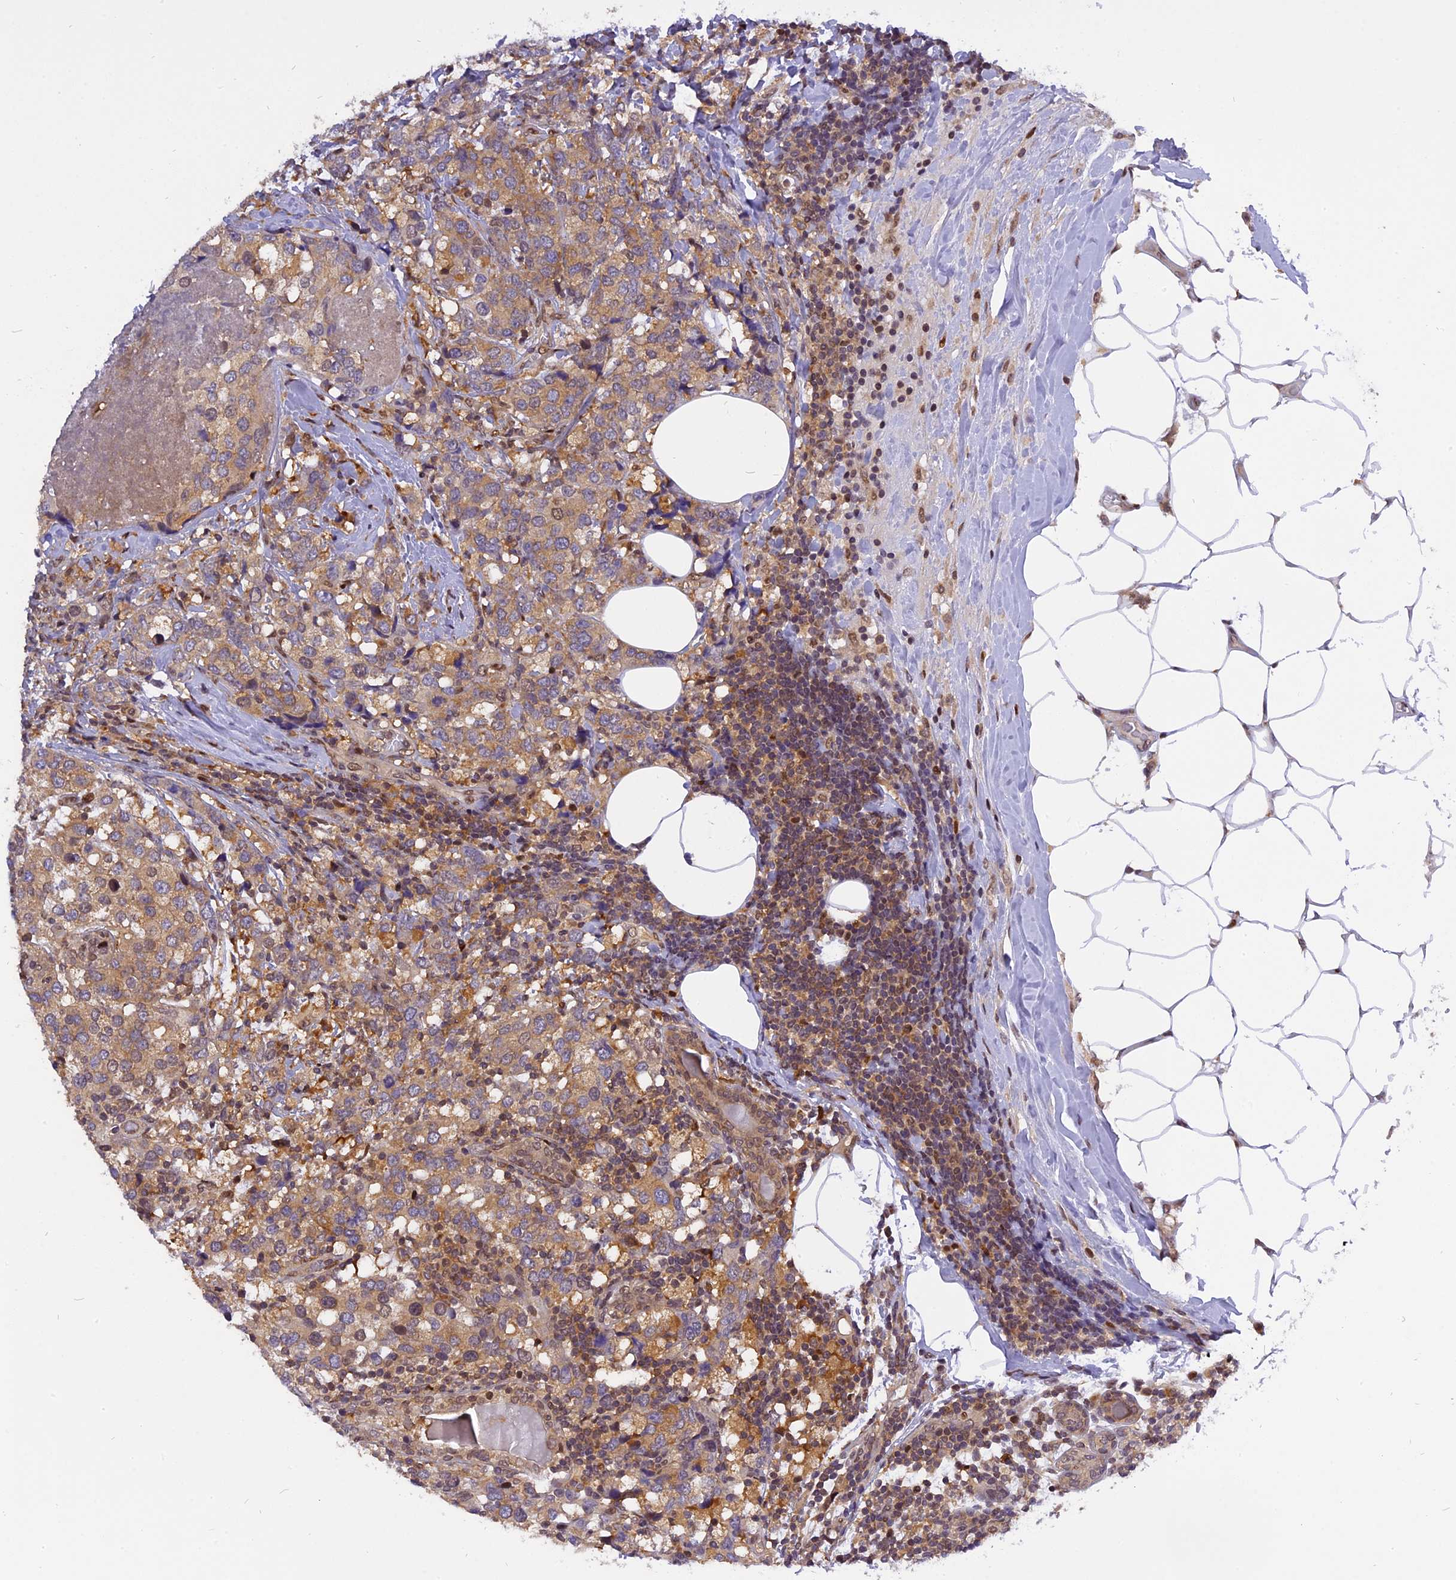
{"staining": {"intensity": "moderate", "quantity": ">75%", "location": "cytoplasmic/membranous"}, "tissue": "breast cancer", "cell_type": "Tumor cells", "image_type": "cancer", "snomed": [{"axis": "morphology", "description": "Lobular carcinoma"}, {"axis": "topography", "description": "Breast"}], "caption": "Tumor cells exhibit medium levels of moderate cytoplasmic/membranous staining in about >75% of cells in breast cancer. The staining is performed using DAB brown chromogen to label protein expression. The nuclei are counter-stained blue using hematoxylin.", "gene": "RABGGTA", "patient": {"sex": "female", "age": 59}}